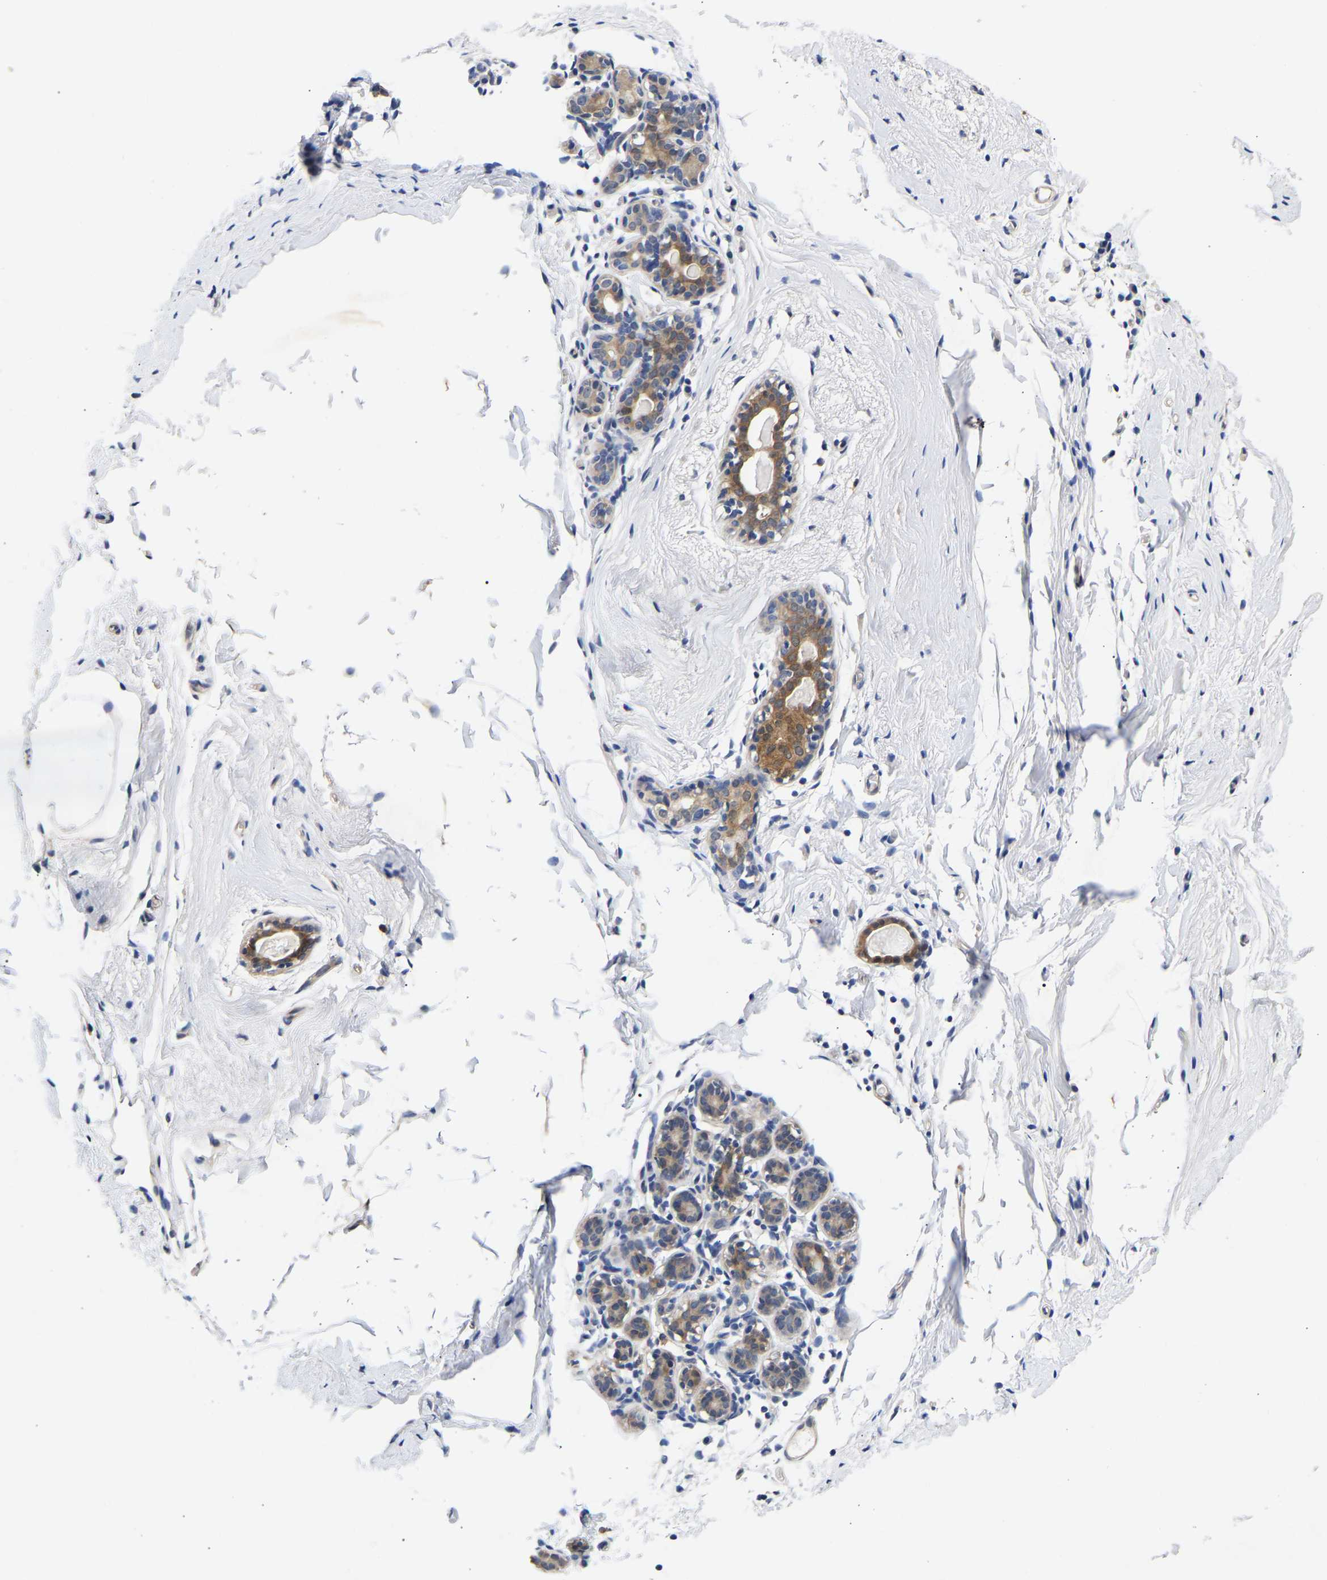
{"staining": {"intensity": "moderate", "quantity": "<25%", "location": "cytoplasmic/membranous"}, "tissue": "breast", "cell_type": "Glandular cells", "image_type": "normal", "snomed": [{"axis": "morphology", "description": "Normal tissue, NOS"}, {"axis": "topography", "description": "Breast"}], "caption": "Approximately <25% of glandular cells in unremarkable breast display moderate cytoplasmic/membranous protein positivity as visualized by brown immunohistochemical staining.", "gene": "CCDC6", "patient": {"sex": "female", "age": 62}}